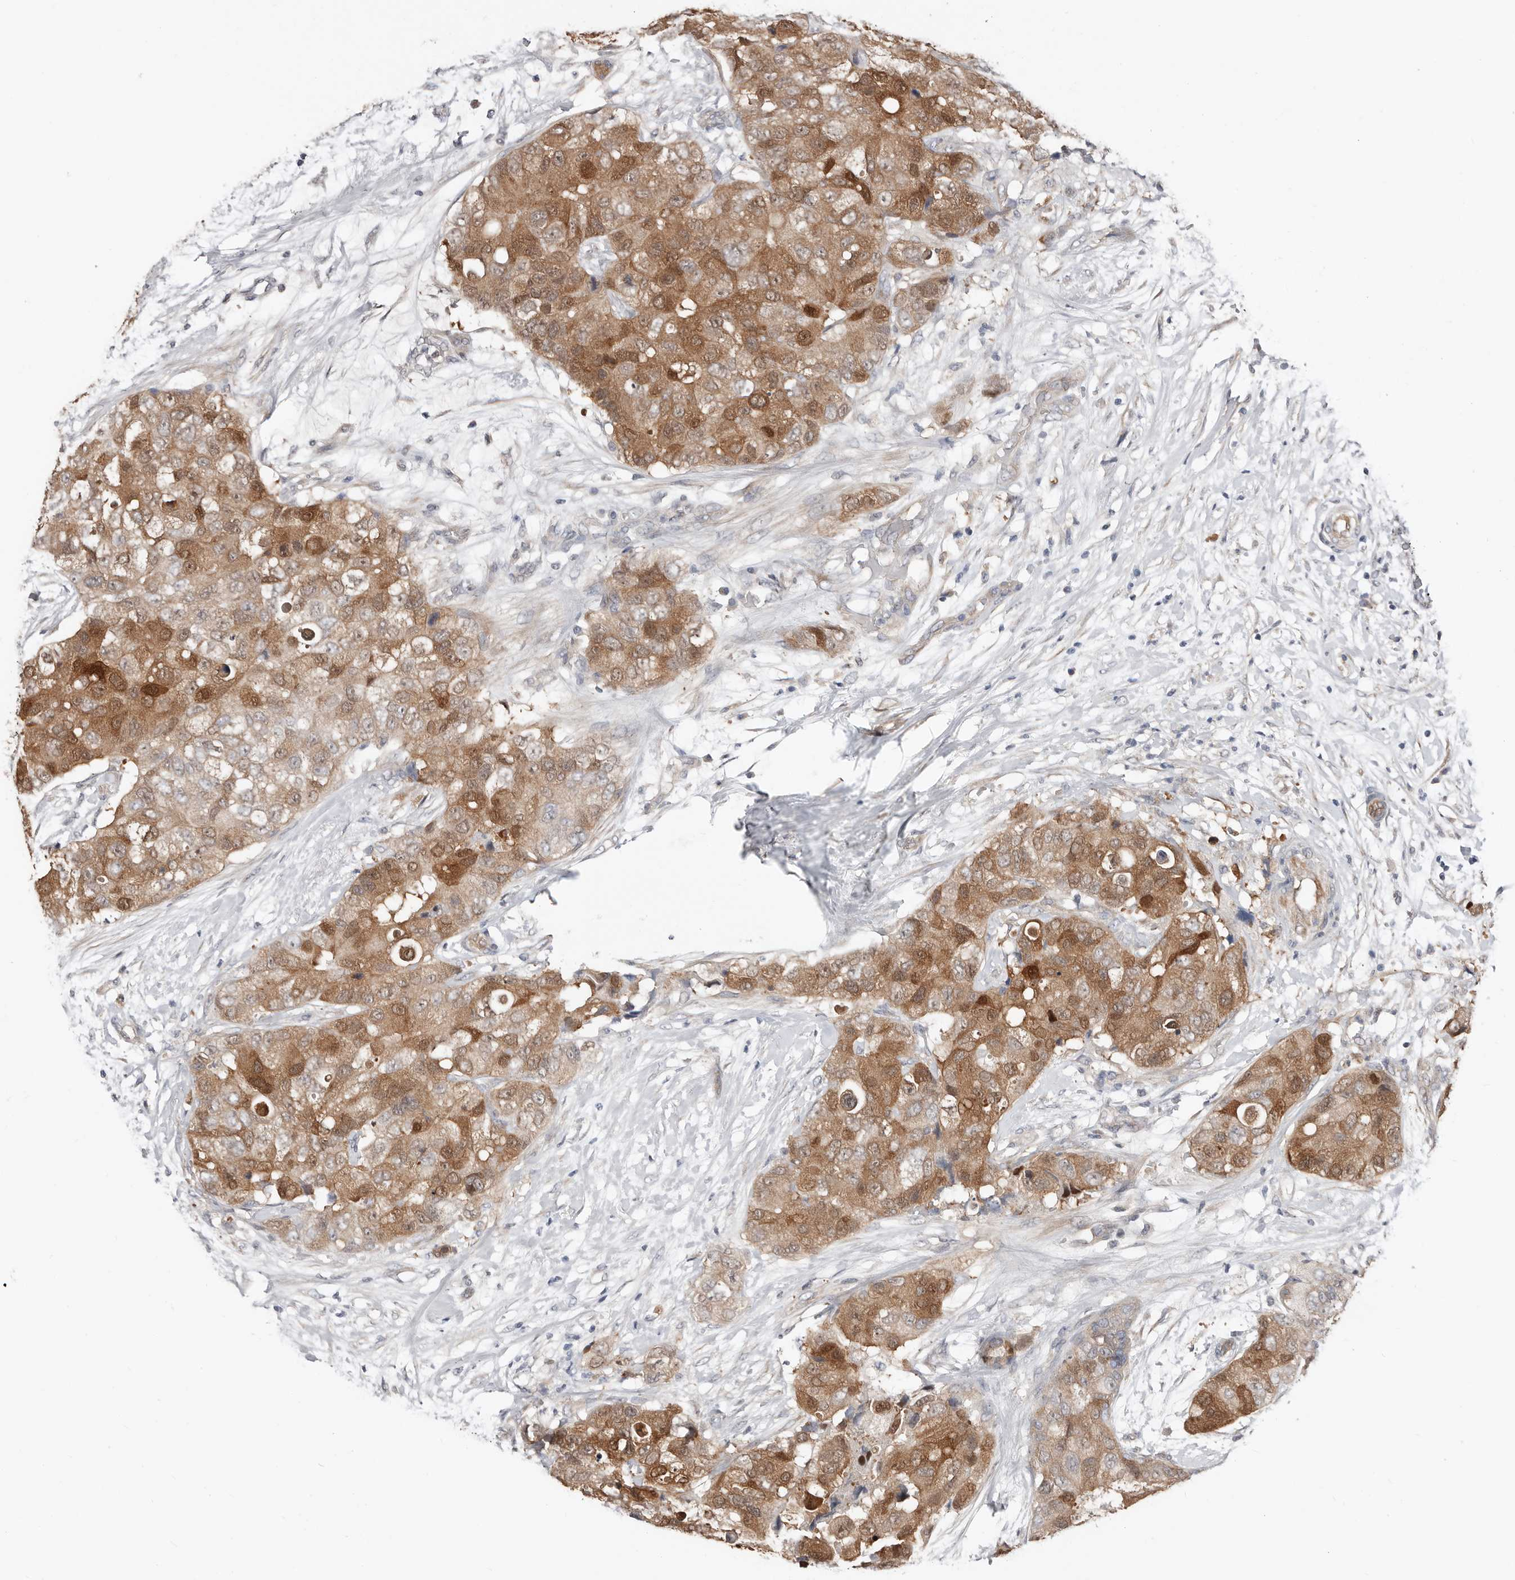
{"staining": {"intensity": "moderate", "quantity": ">75%", "location": "cytoplasmic/membranous"}, "tissue": "breast cancer", "cell_type": "Tumor cells", "image_type": "cancer", "snomed": [{"axis": "morphology", "description": "Duct carcinoma"}, {"axis": "topography", "description": "Breast"}], "caption": "Tumor cells demonstrate medium levels of moderate cytoplasmic/membranous positivity in about >75% of cells in breast cancer. (DAB (3,3'-diaminobenzidine) IHC, brown staining for protein, blue staining for nuclei).", "gene": "ASRGL1", "patient": {"sex": "female", "age": 62}}